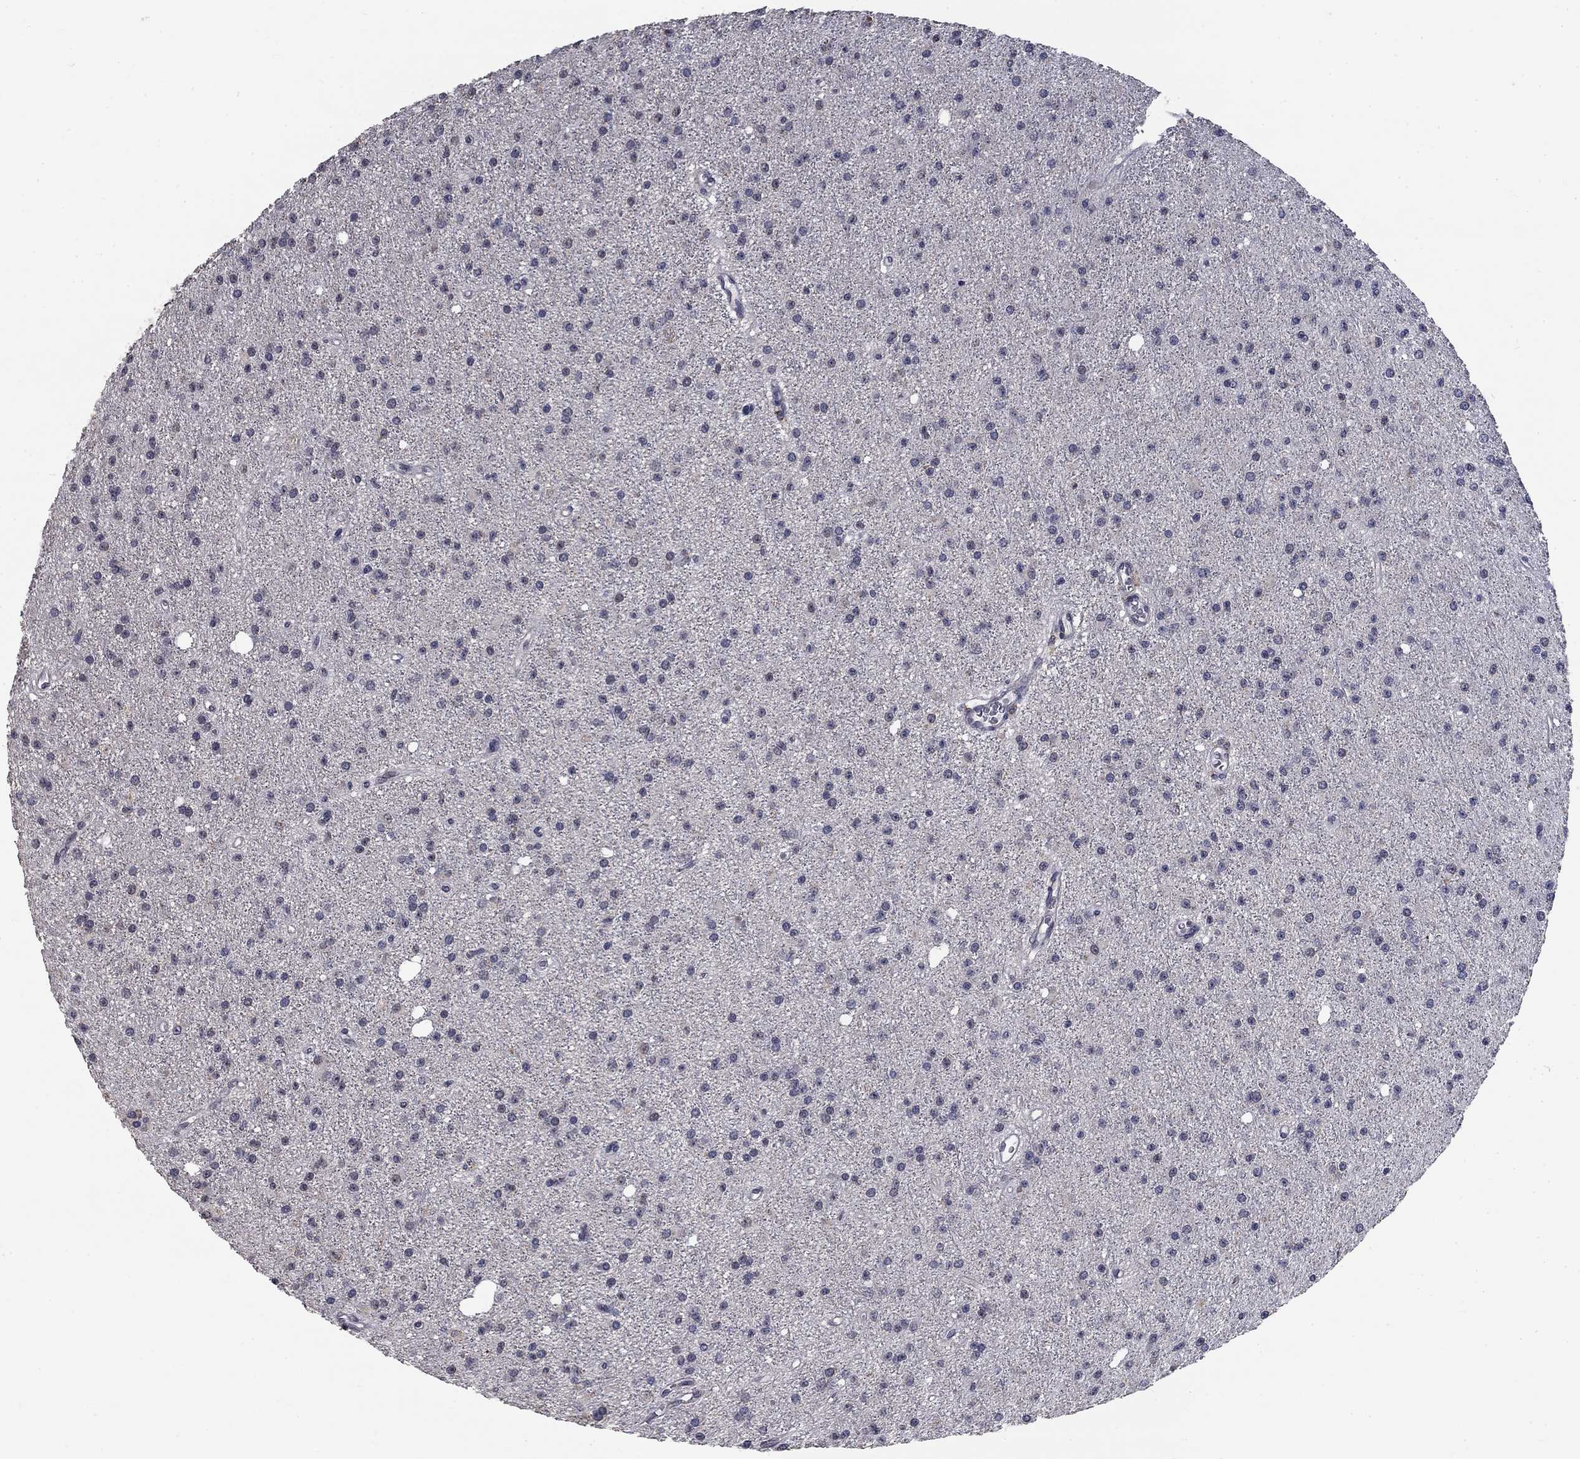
{"staining": {"intensity": "negative", "quantity": "none", "location": "none"}, "tissue": "glioma", "cell_type": "Tumor cells", "image_type": "cancer", "snomed": [{"axis": "morphology", "description": "Glioma, malignant, Low grade"}, {"axis": "topography", "description": "Brain"}], "caption": "Tumor cells show no significant staining in malignant glioma (low-grade).", "gene": "SPATA33", "patient": {"sex": "male", "age": 27}}